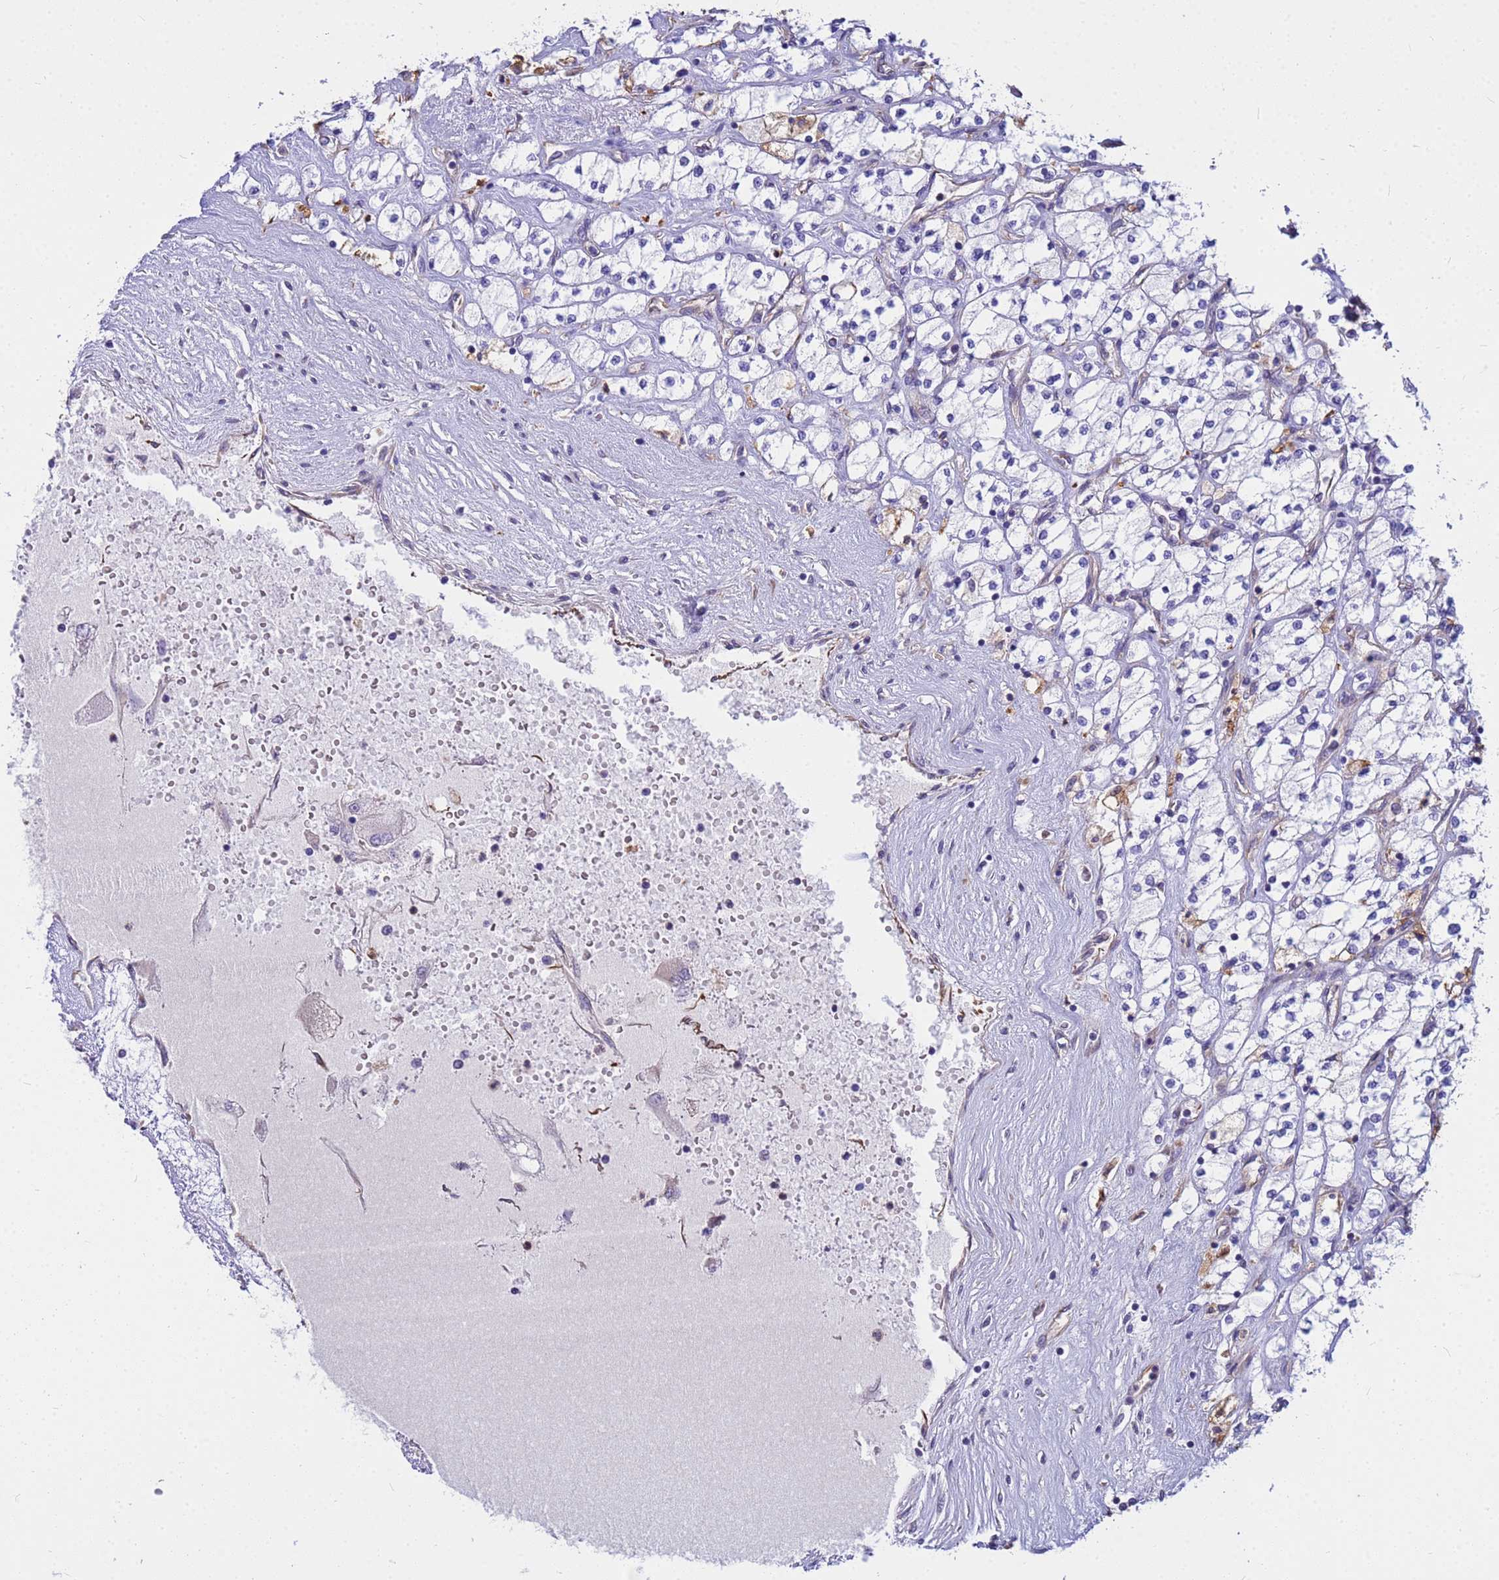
{"staining": {"intensity": "weak", "quantity": "<25%", "location": "cytoplasmic/membranous"}, "tissue": "renal cancer", "cell_type": "Tumor cells", "image_type": "cancer", "snomed": [{"axis": "morphology", "description": "Adenocarcinoma, NOS"}, {"axis": "topography", "description": "Kidney"}], "caption": "Immunohistochemistry micrograph of renal cancer stained for a protein (brown), which exhibits no expression in tumor cells.", "gene": "TCEAL3", "patient": {"sex": "male", "age": 80}}